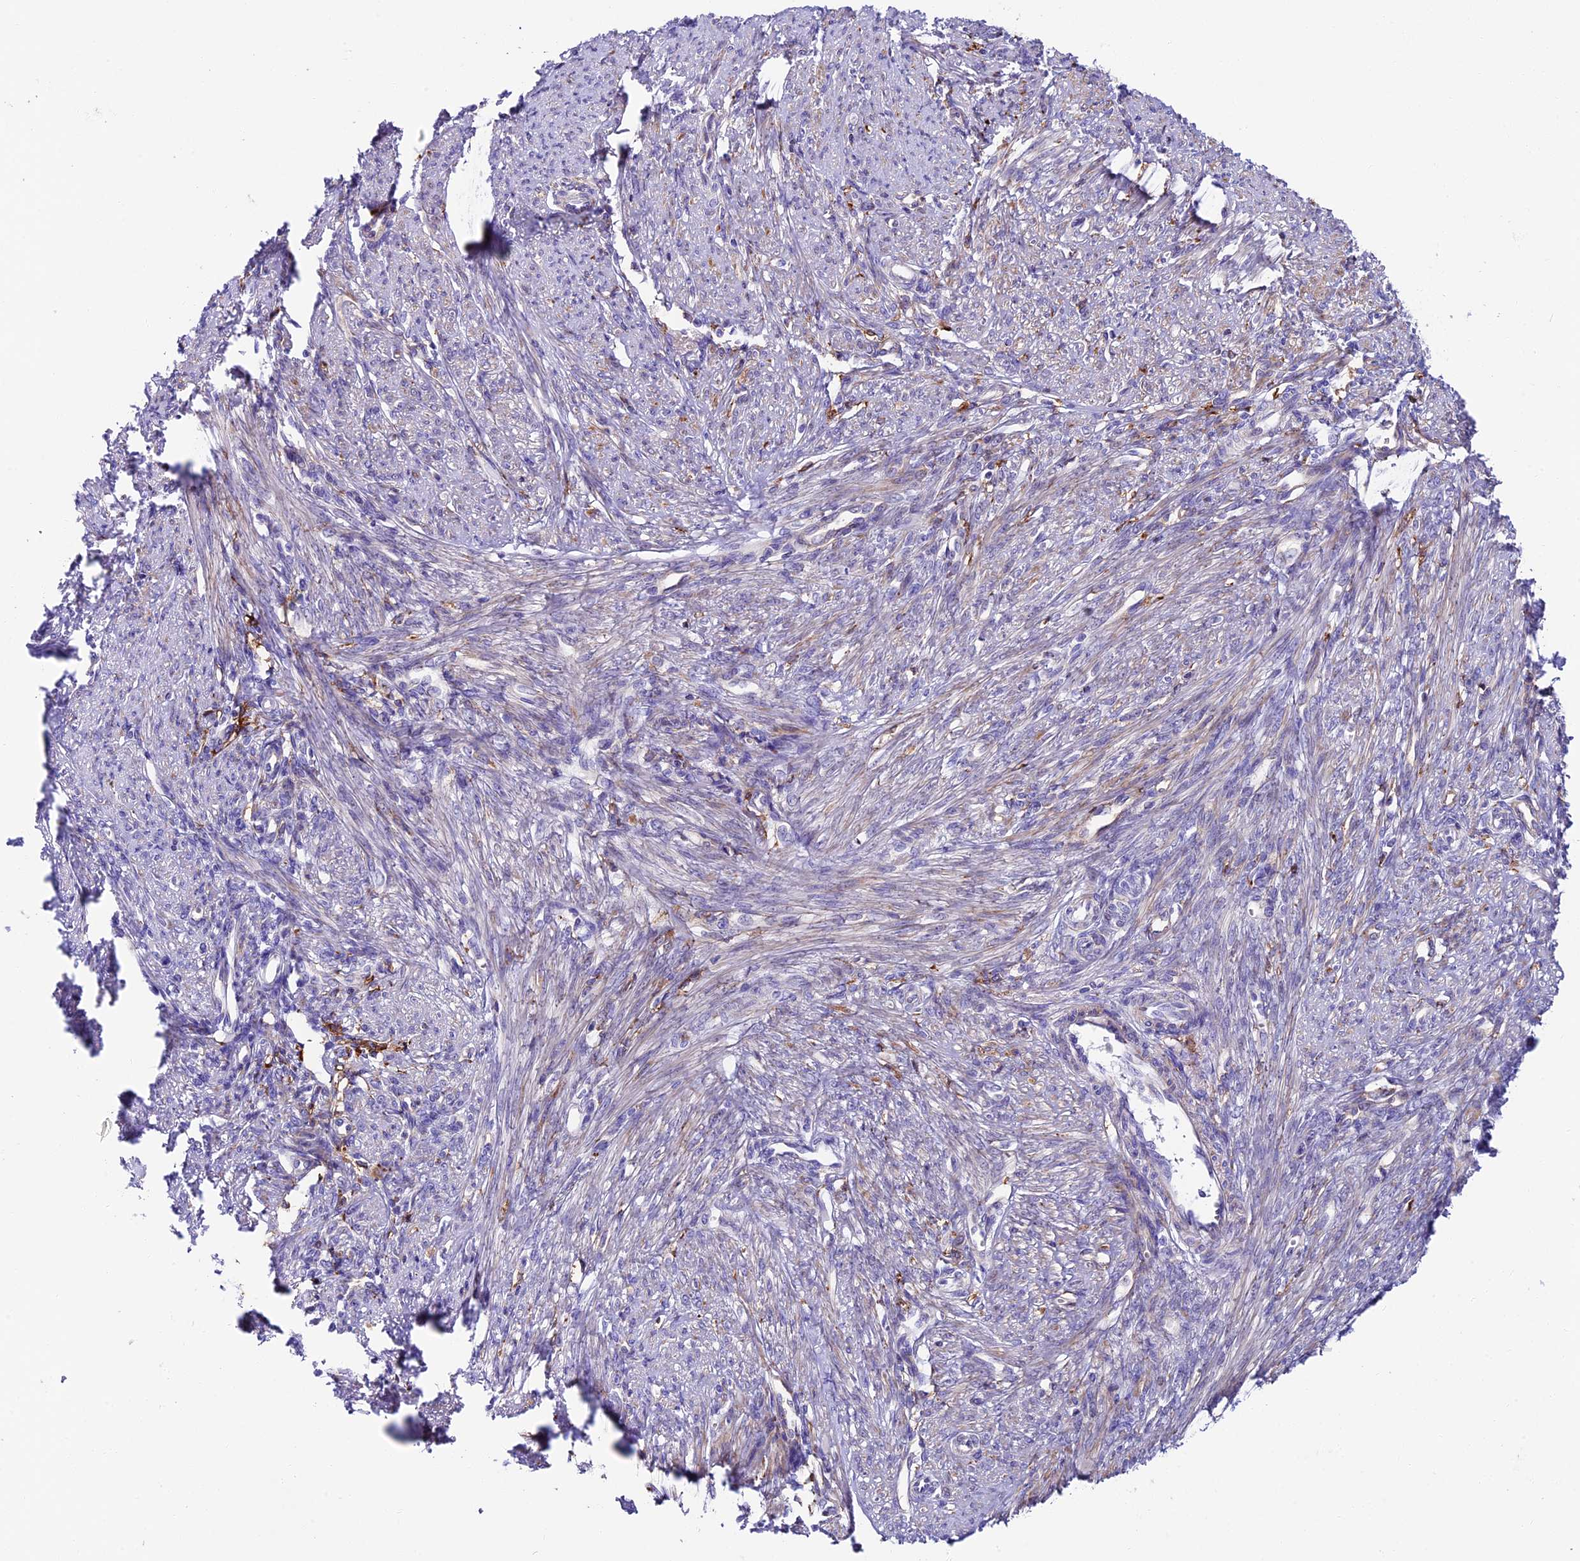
{"staining": {"intensity": "moderate", "quantity": "25%-75%", "location": "cytoplasmic/membranous"}, "tissue": "smooth muscle", "cell_type": "Smooth muscle cells", "image_type": "normal", "snomed": [{"axis": "morphology", "description": "Normal tissue, NOS"}, {"axis": "topography", "description": "Smooth muscle"}, {"axis": "topography", "description": "Uterus"}], "caption": "IHC (DAB (3,3'-diaminobenzidine)) staining of benign human smooth muscle displays moderate cytoplasmic/membranous protein positivity in approximately 25%-75% of smooth muscle cells.", "gene": "IL20RA", "patient": {"sex": "female", "age": 59}}